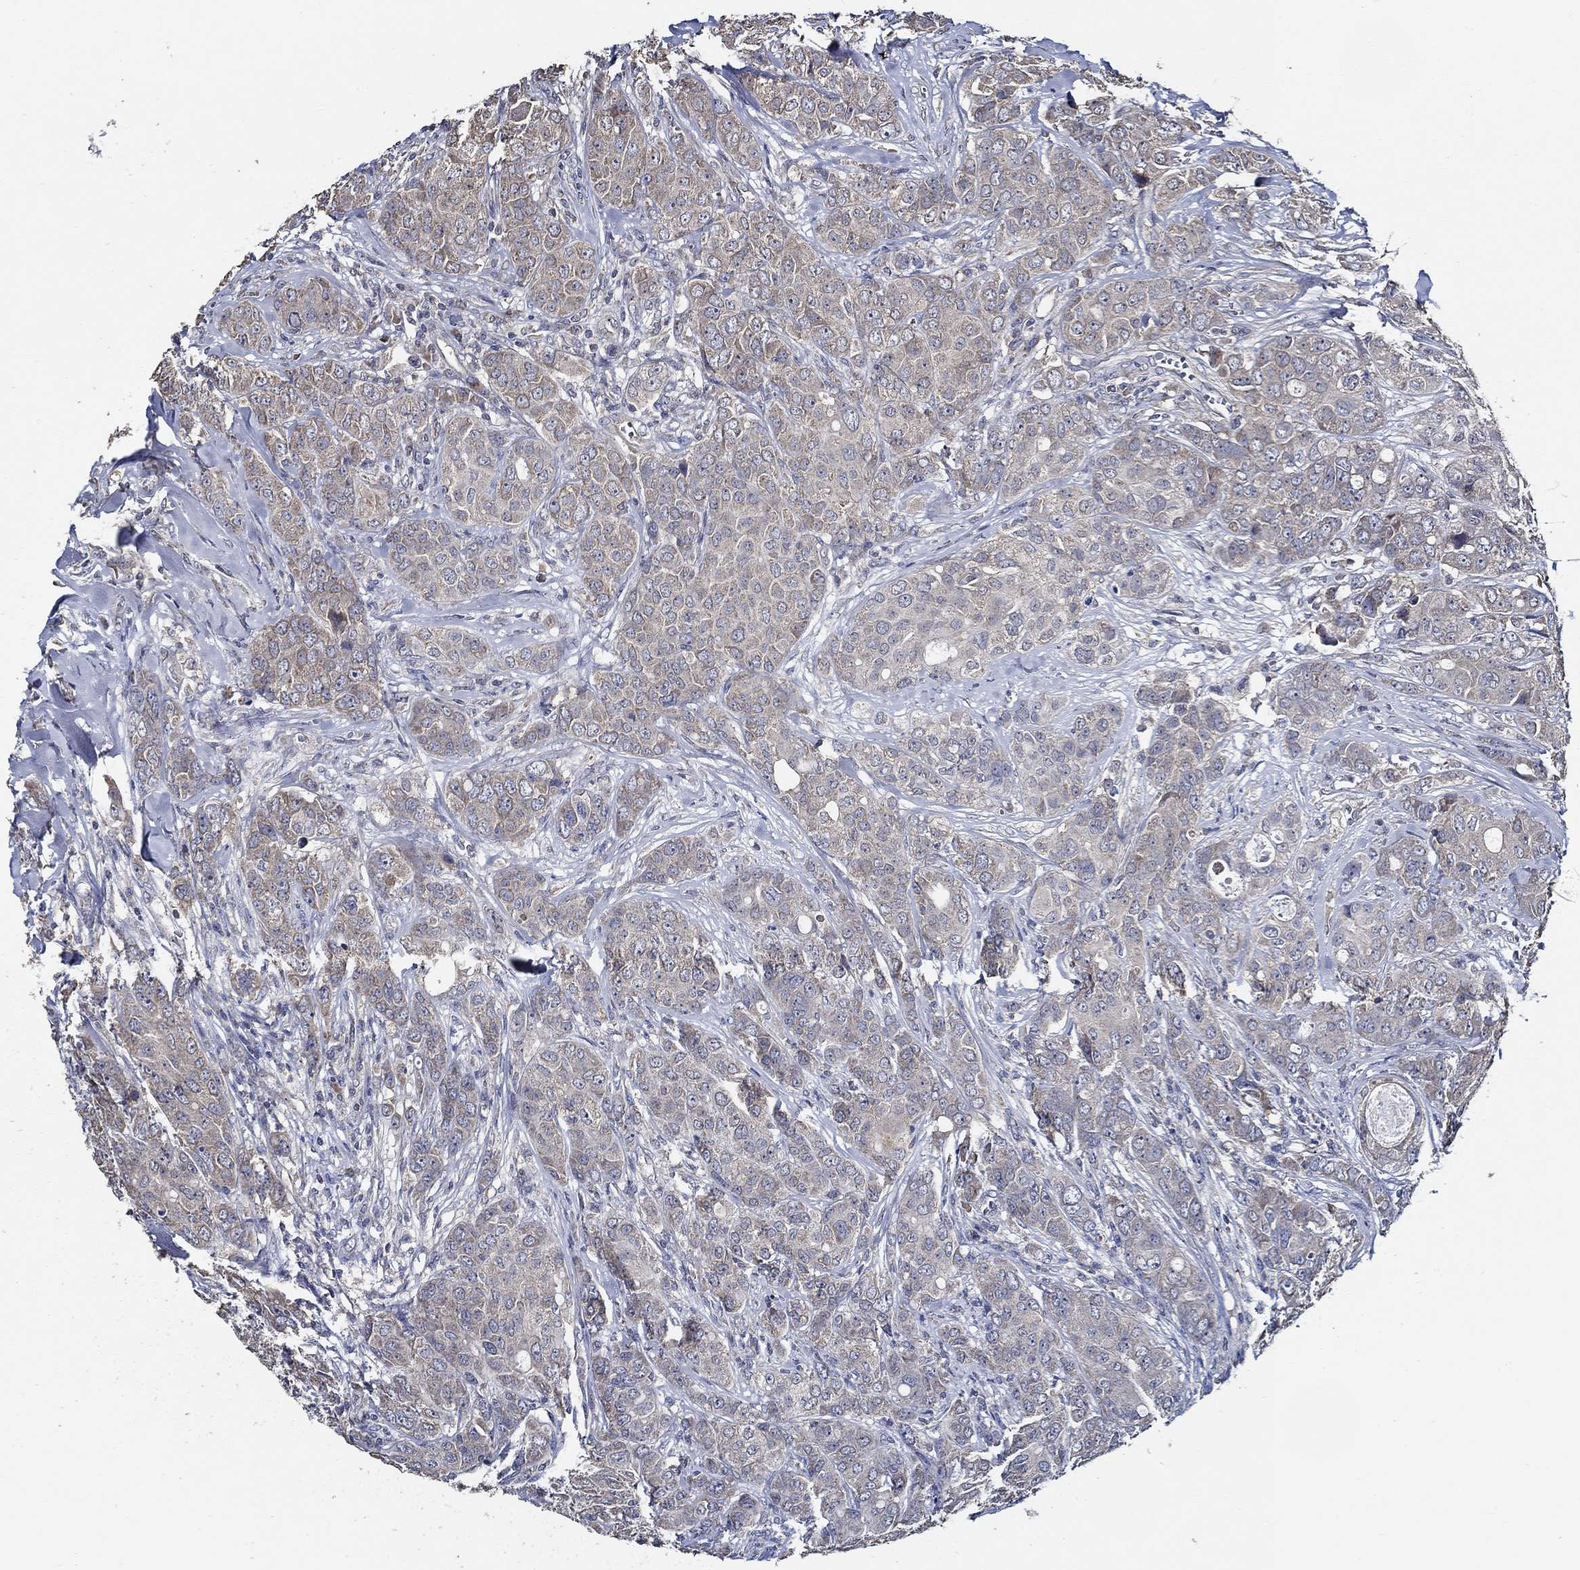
{"staining": {"intensity": "weak", "quantity": "<25%", "location": "cytoplasmic/membranous"}, "tissue": "breast cancer", "cell_type": "Tumor cells", "image_type": "cancer", "snomed": [{"axis": "morphology", "description": "Duct carcinoma"}, {"axis": "topography", "description": "Breast"}], "caption": "This image is of breast intraductal carcinoma stained with immunohistochemistry (IHC) to label a protein in brown with the nuclei are counter-stained blue. There is no expression in tumor cells.", "gene": "WDR53", "patient": {"sex": "female", "age": 43}}